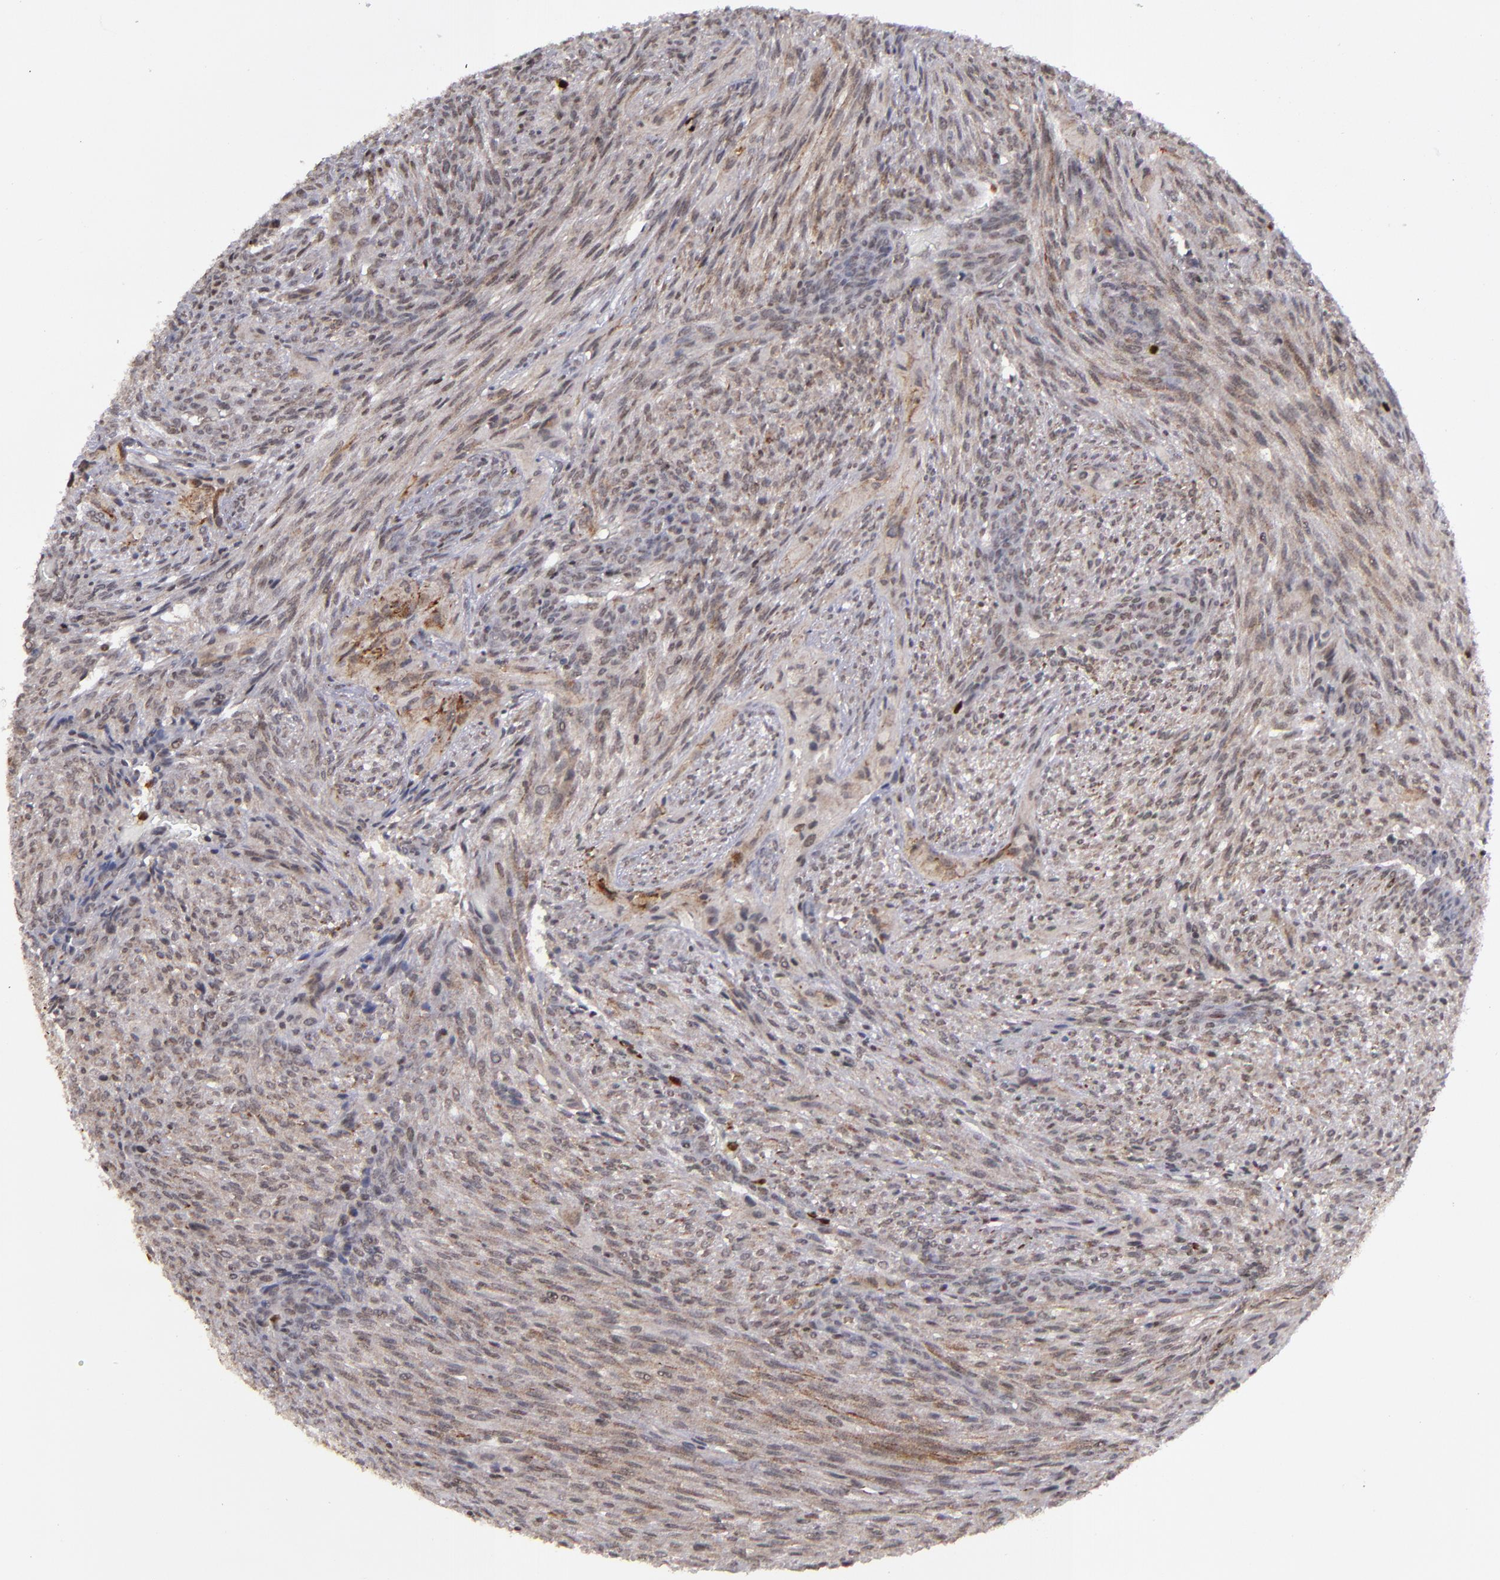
{"staining": {"intensity": "weak", "quantity": "25%-75%", "location": "cytoplasmic/membranous,nuclear"}, "tissue": "glioma", "cell_type": "Tumor cells", "image_type": "cancer", "snomed": [{"axis": "morphology", "description": "Glioma, malignant, High grade"}, {"axis": "topography", "description": "Cerebral cortex"}], "caption": "Protein expression analysis of human malignant high-grade glioma reveals weak cytoplasmic/membranous and nuclear positivity in approximately 25%-75% of tumor cells. The staining is performed using DAB (3,3'-diaminobenzidine) brown chromogen to label protein expression. The nuclei are counter-stained blue using hematoxylin.", "gene": "RREB1", "patient": {"sex": "female", "age": 55}}